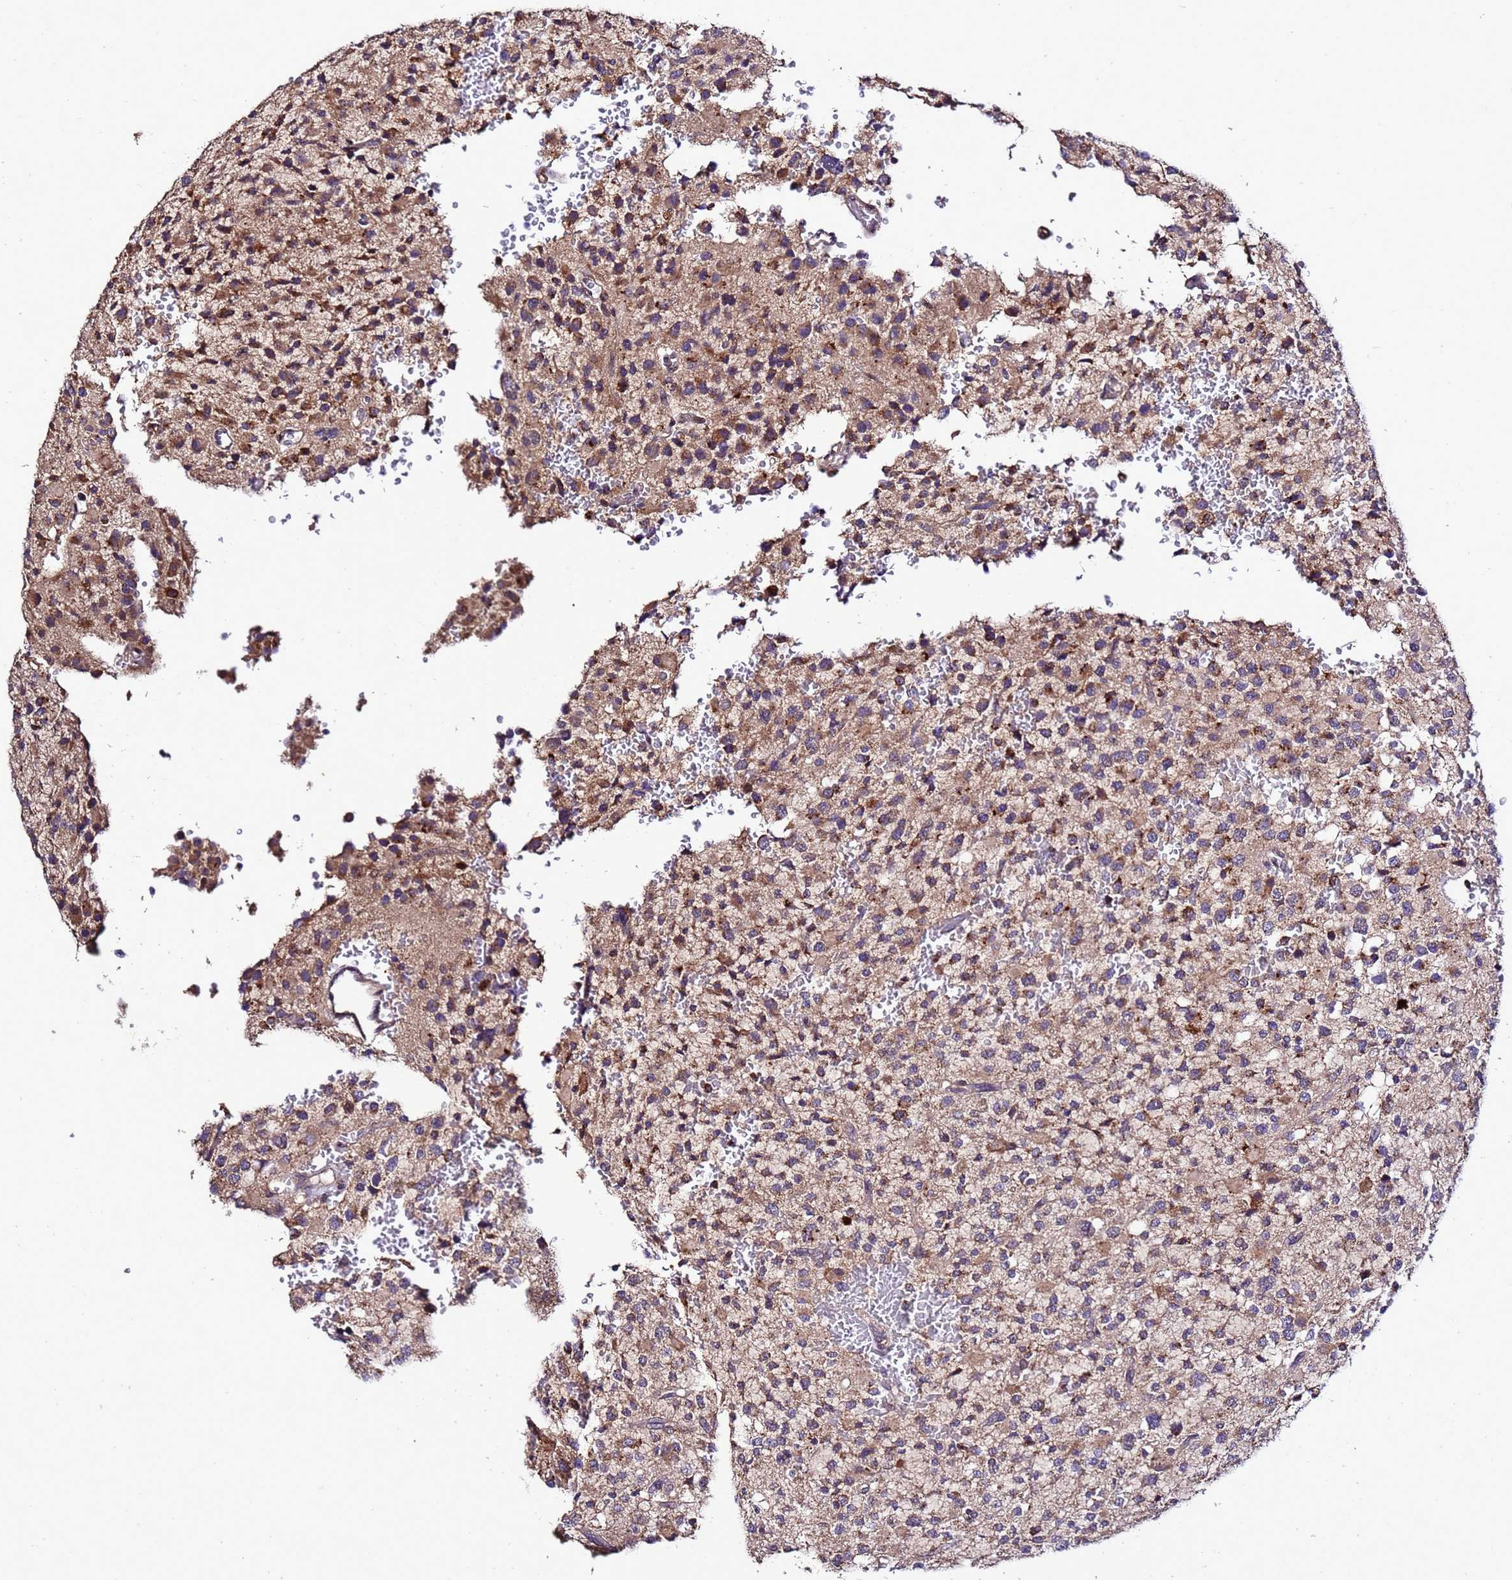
{"staining": {"intensity": "moderate", "quantity": ">75%", "location": "cytoplasmic/membranous"}, "tissue": "glioma", "cell_type": "Tumor cells", "image_type": "cancer", "snomed": [{"axis": "morphology", "description": "Glioma, malignant, High grade"}, {"axis": "topography", "description": "Brain"}], "caption": "Glioma tissue displays moderate cytoplasmic/membranous staining in about >75% of tumor cells, visualized by immunohistochemistry.", "gene": "ZNF329", "patient": {"sex": "male", "age": 34}}